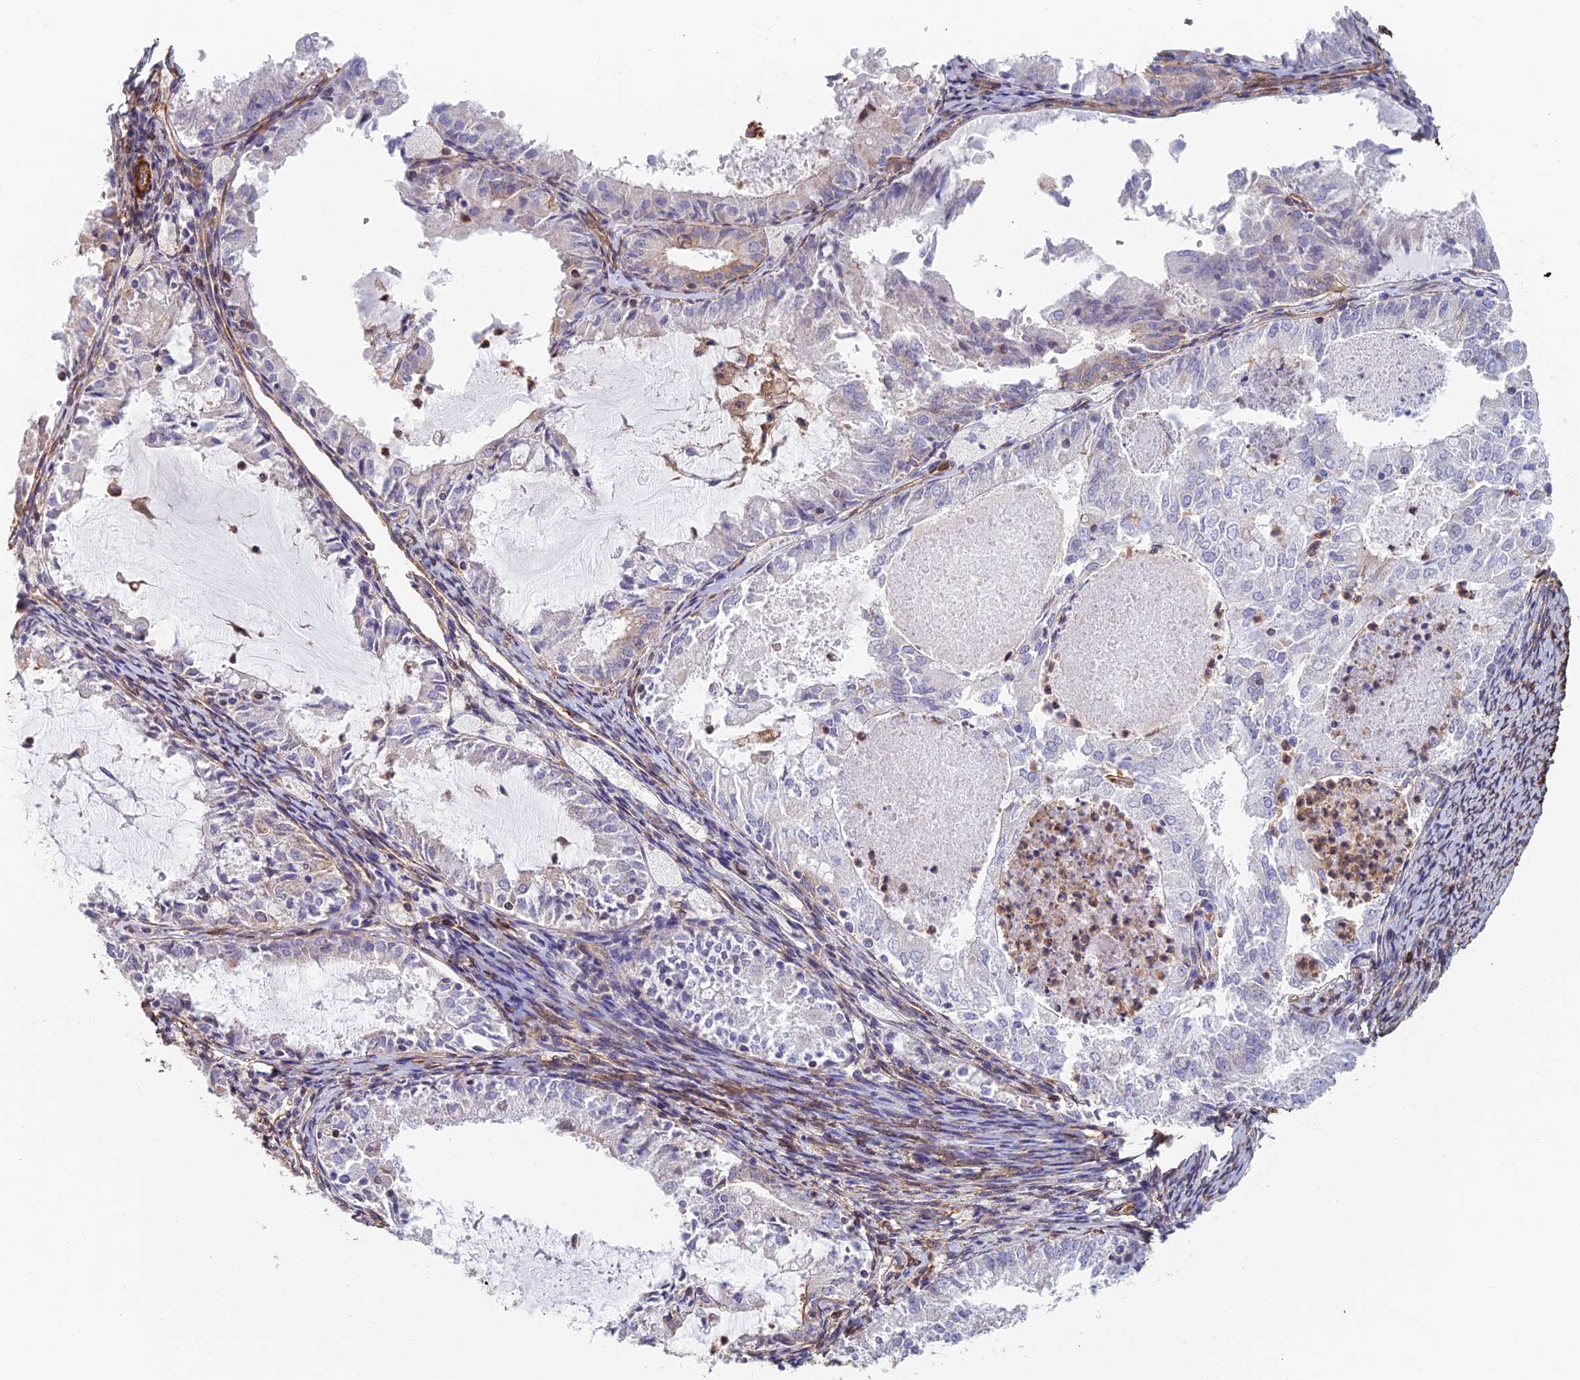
{"staining": {"intensity": "negative", "quantity": "none", "location": "none"}, "tissue": "endometrial cancer", "cell_type": "Tumor cells", "image_type": "cancer", "snomed": [{"axis": "morphology", "description": "Adenocarcinoma, NOS"}, {"axis": "topography", "description": "Endometrium"}], "caption": "This is an immunohistochemistry micrograph of endometrial adenocarcinoma. There is no staining in tumor cells.", "gene": "PAK4", "patient": {"sex": "female", "age": 57}}